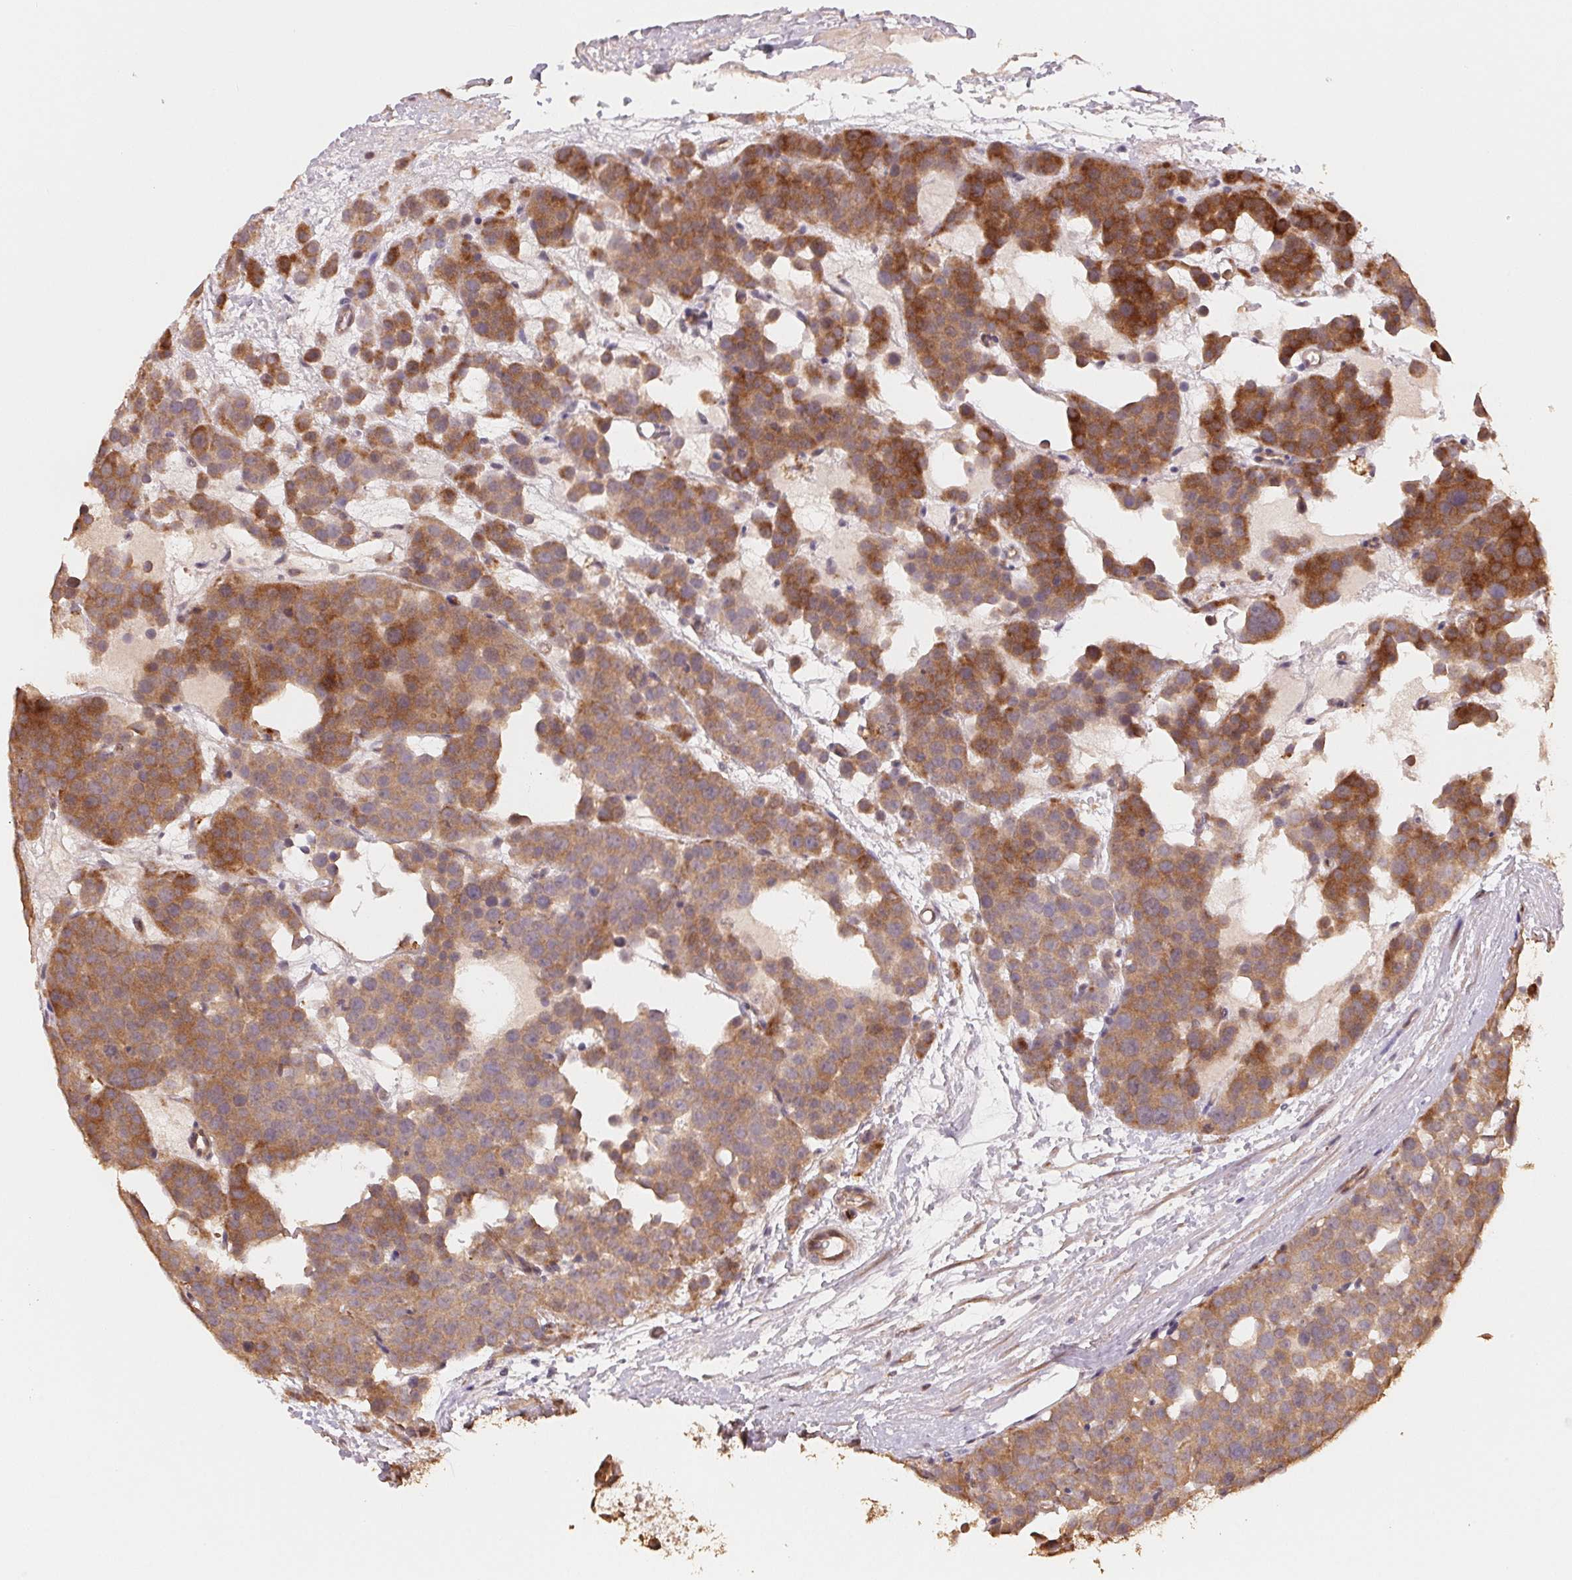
{"staining": {"intensity": "moderate", "quantity": ">75%", "location": "cytoplasmic/membranous"}, "tissue": "testis cancer", "cell_type": "Tumor cells", "image_type": "cancer", "snomed": [{"axis": "morphology", "description": "Seminoma, NOS"}, {"axis": "topography", "description": "Testis"}], "caption": "The micrograph demonstrates a brown stain indicating the presence of a protein in the cytoplasmic/membranous of tumor cells in testis seminoma. (Stains: DAB (3,3'-diaminobenzidine) in brown, nuclei in blue, Microscopy: brightfield microscopy at high magnification).", "gene": "TMEM222", "patient": {"sex": "male", "age": 71}}